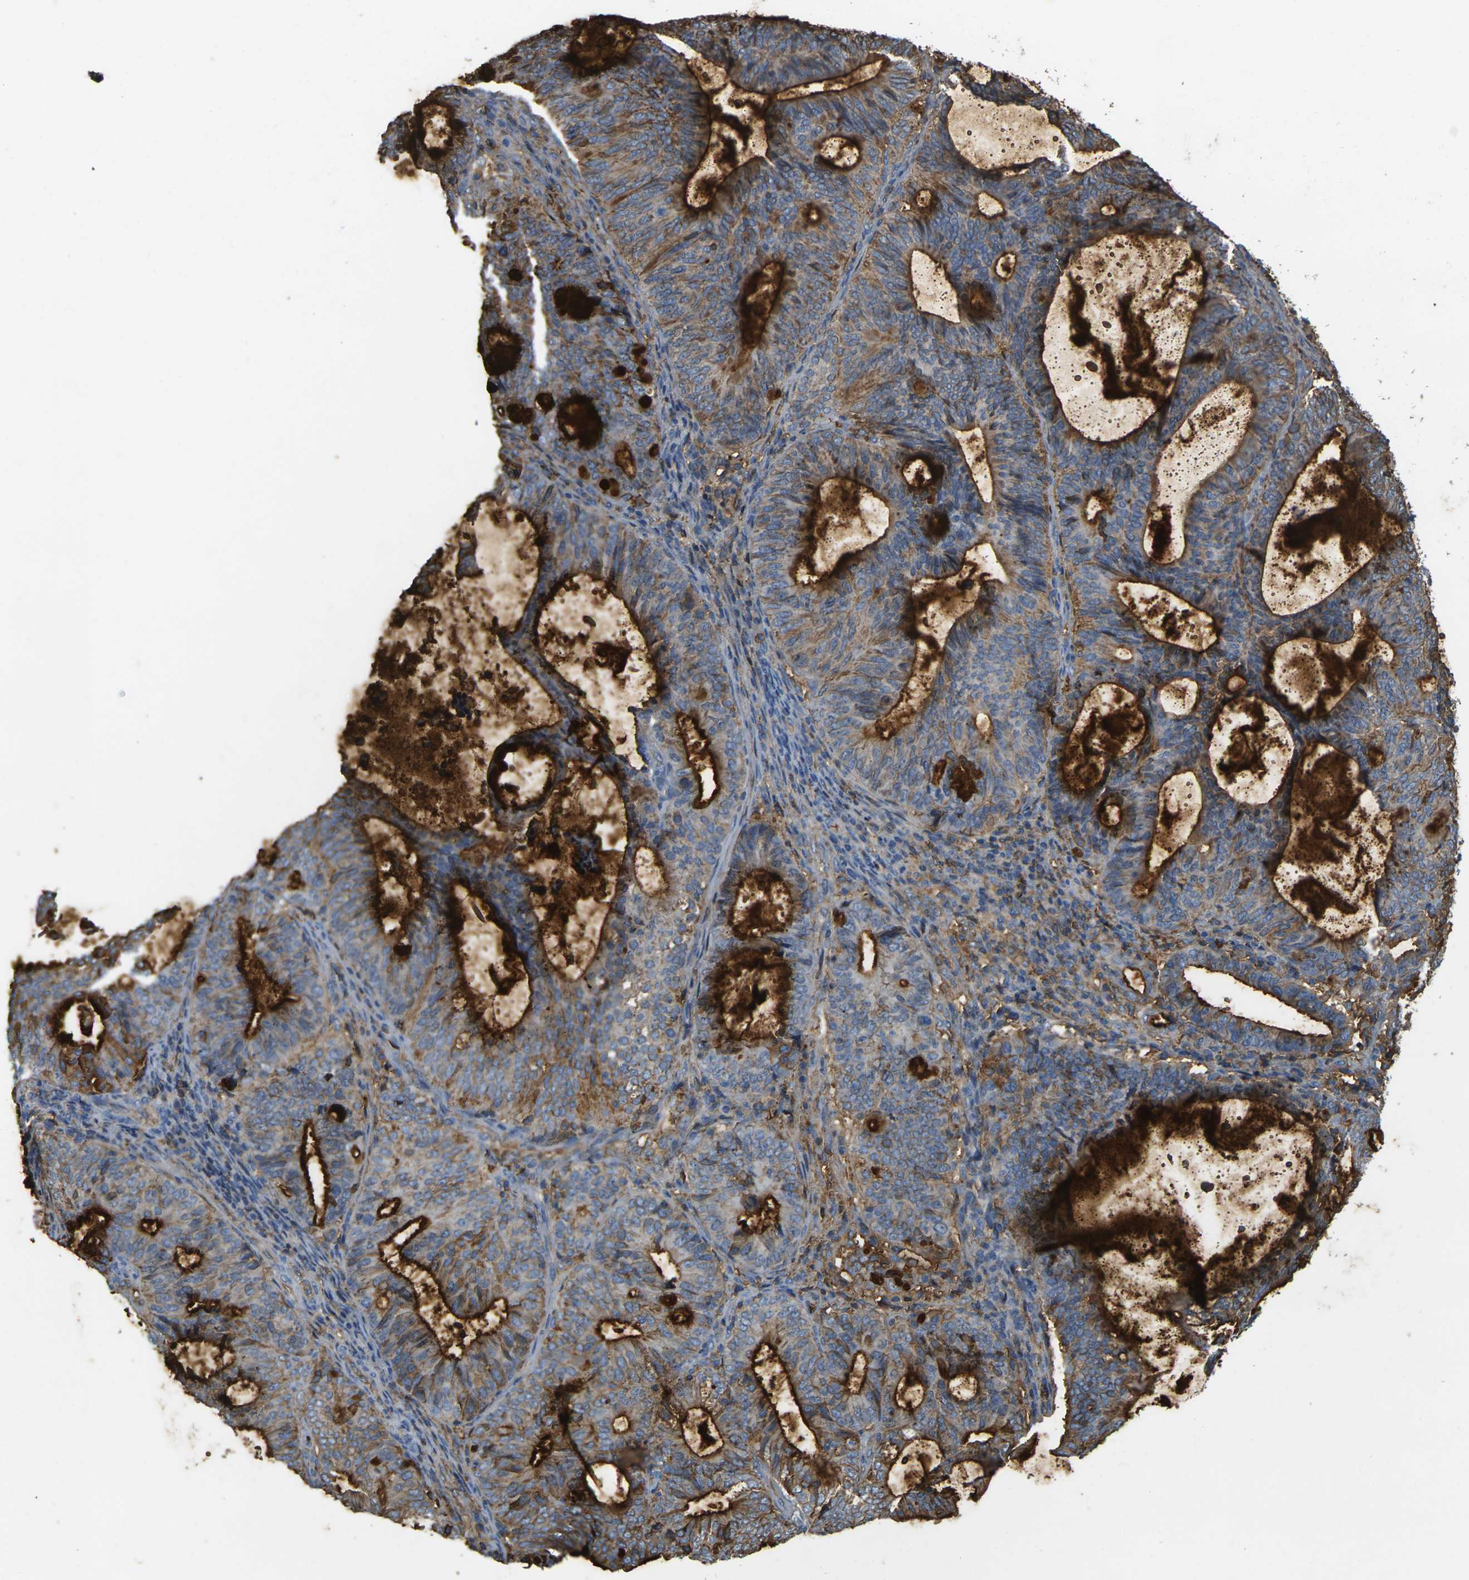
{"staining": {"intensity": "strong", "quantity": ">75%", "location": "cytoplasmic/membranous"}, "tissue": "endometrial cancer", "cell_type": "Tumor cells", "image_type": "cancer", "snomed": [{"axis": "morphology", "description": "Adenocarcinoma, NOS"}, {"axis": "topography", "description": "Uterus"}], "caption": "A brown stain labels strong cytoplasmic/membranous staining of a protein in human adenocarcinoma (endometrial) tumor cells.", "gene": "PLCD1", "patient": {"sex": "female", "age": 83}}